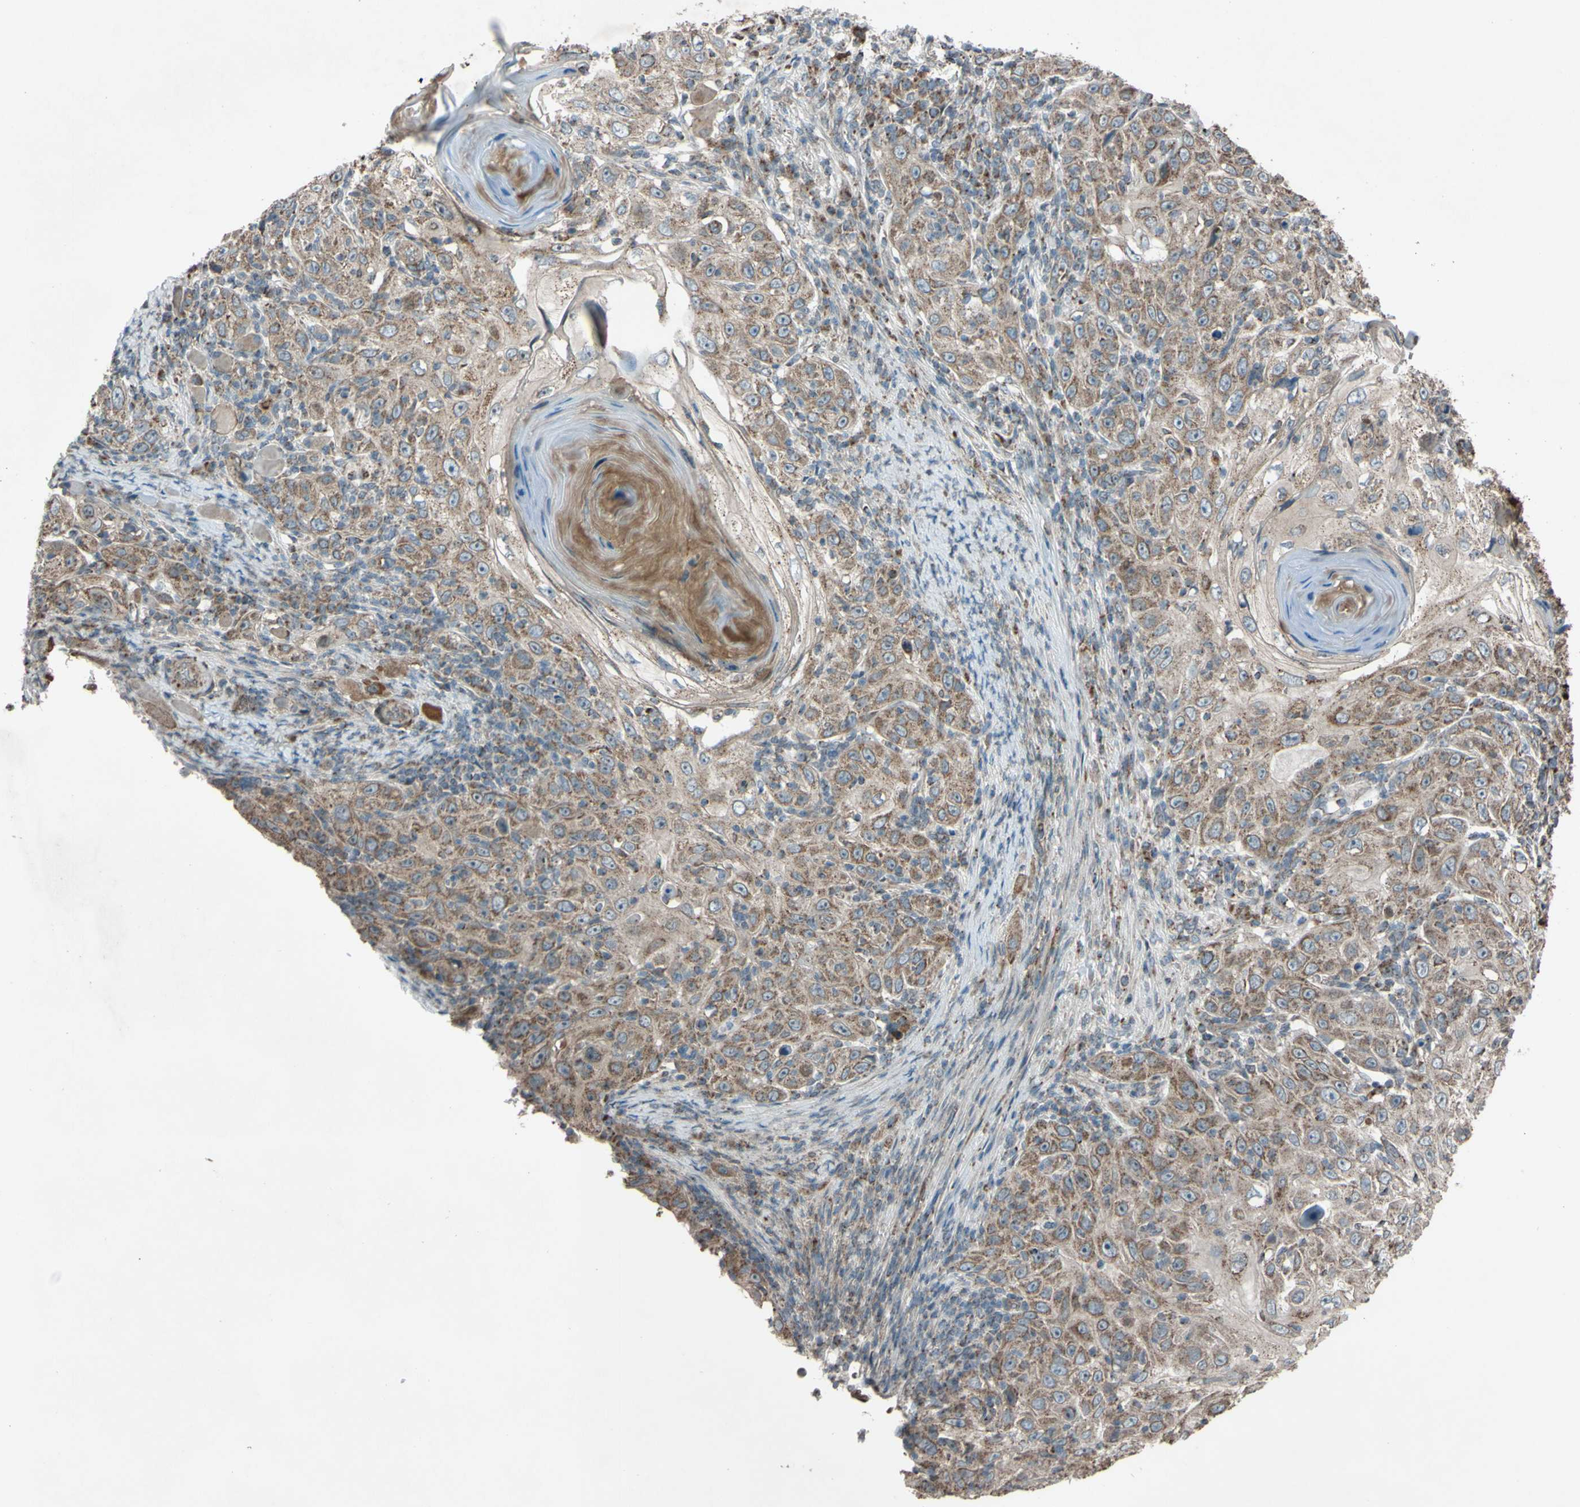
{"staining": {"intensity": "moderate", "quantity": ">75%", "location": "cytoplasmic/membranous"}, "tissue": "skin cancer", "cell_type": "Tumor cells", "image_type": "cancer", "snomed": [{"axis": "morphology", "description": "Squamous cell carcinoma, NOS"}, {"axis": "topography", "description": "Skin"}], "caption": "High-power microscopy captured an IHC histopathology image of skin squamous cell carcinoma, revealing moderate cytoplasmic/membranous positivity in about >75% of tumor cells. (DAB (3,3'-diaminobenzidine) = brown stain, brightfield microscopy at high magnification).", "gene": "ACOT8", "patient": {"sex": "female", "age": 88}}